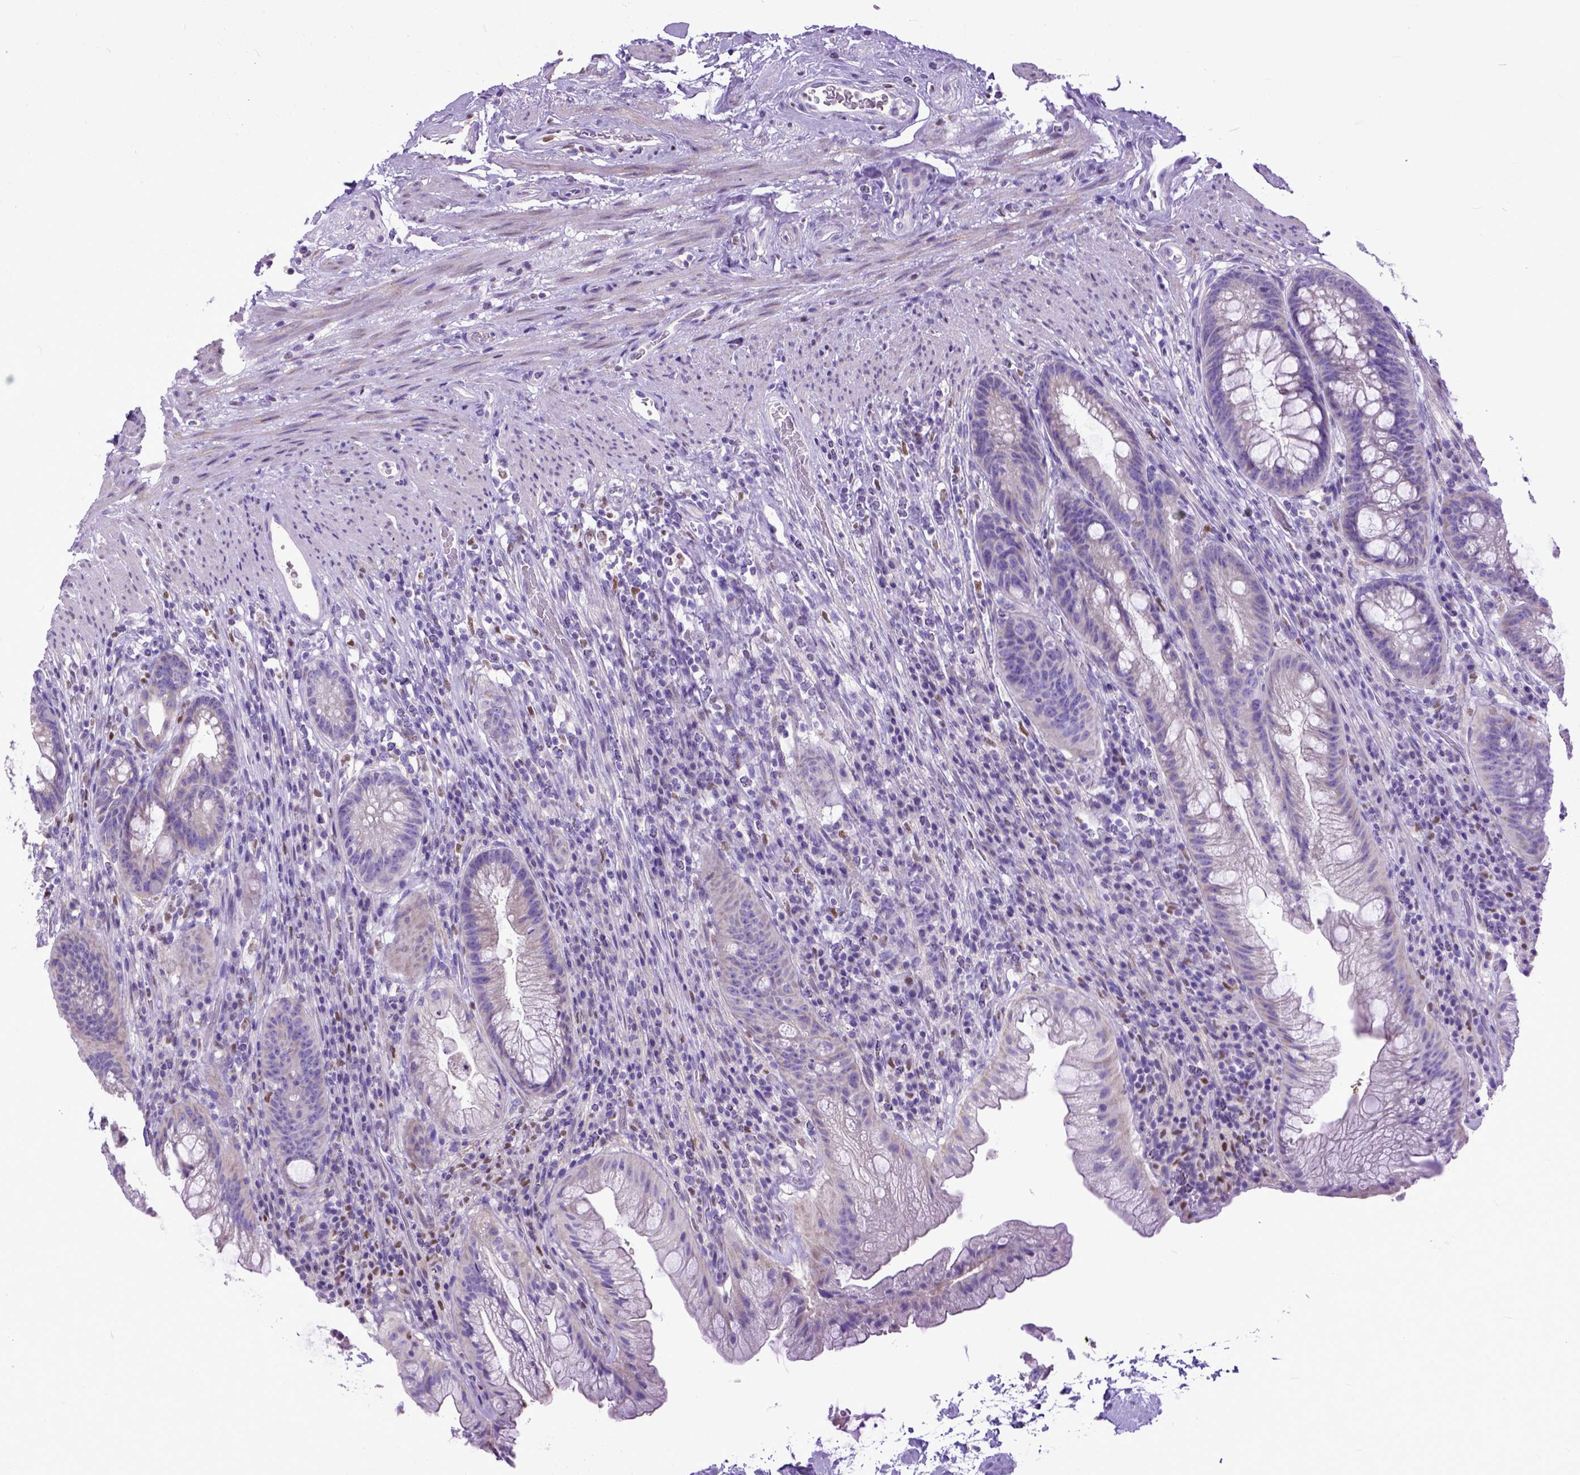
{"staining": {"intensity": "negative", "quantity": "none", "location": "none"}, "tissue": "rectum", "cell_type": "Glandular cells", "image_type": "normal", "snomed": [{"axis": "morphology", "description": "Normal tissue, NOS"}, {"axis": "topography", "description": "Smooth muscle"}, {"axis": "topography", "description": "Rectum"}], "caption": "Histopathology image shows no significant protein staining in glandular cells of normal rectum.", "gene": "CRB1", "patient": {"sex": "male", "age": 53}}